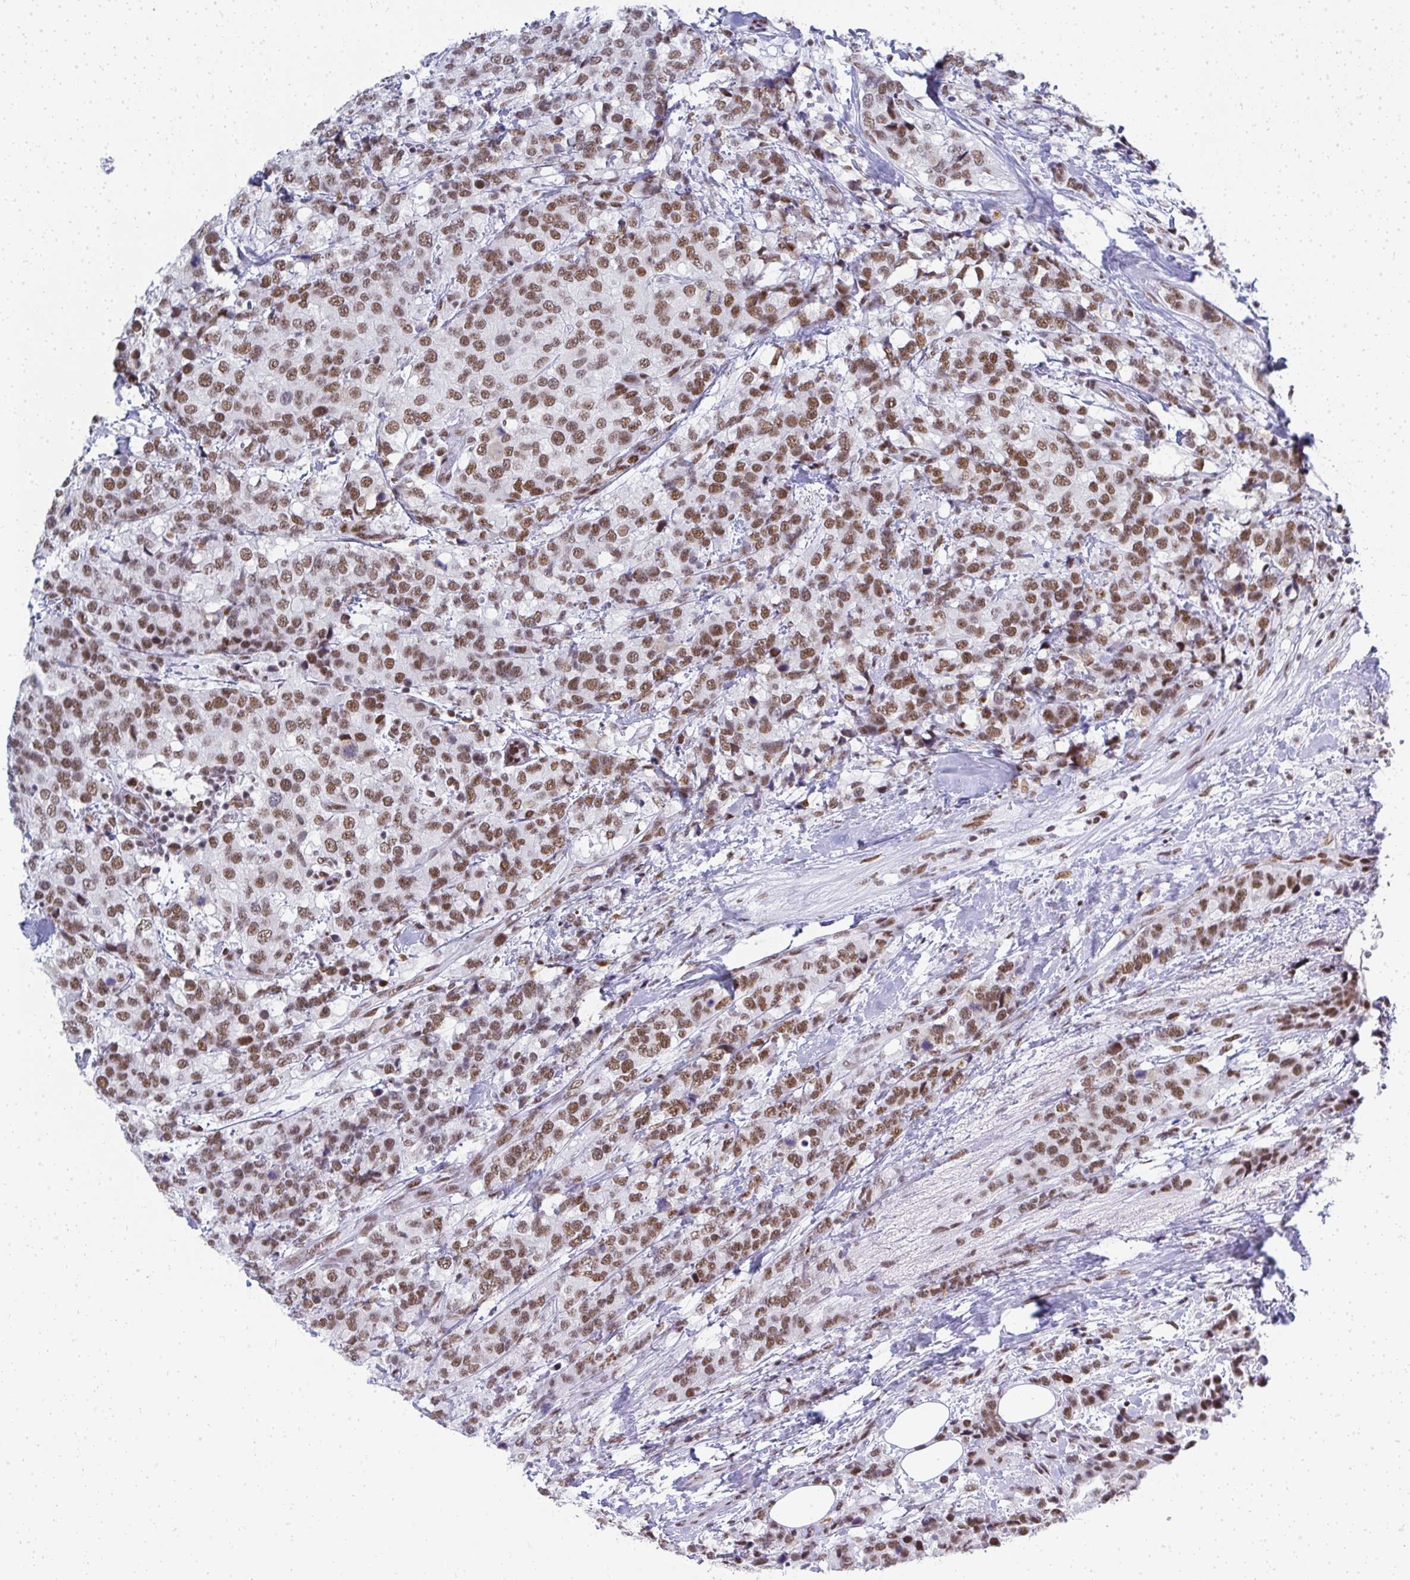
{"staining": {"intensity": "moderate", "quantity": ">75%", "location": "nuclear"}, "tissue": "breast cancer", "cell_type": "Tumor cells", "image_type": "cancer", "snomed": [{"axis": "morphology", "description": "Lobular carcinoma"}, {"axis": "topography", "description": "Breast"}], "caption": "A brown stain shows moderate nuclear positivity of a protein in lobular carcinoma (breast) tumor cells.", "gene": "CREBBP", "patient": {"sex": "female", "age": 59}}